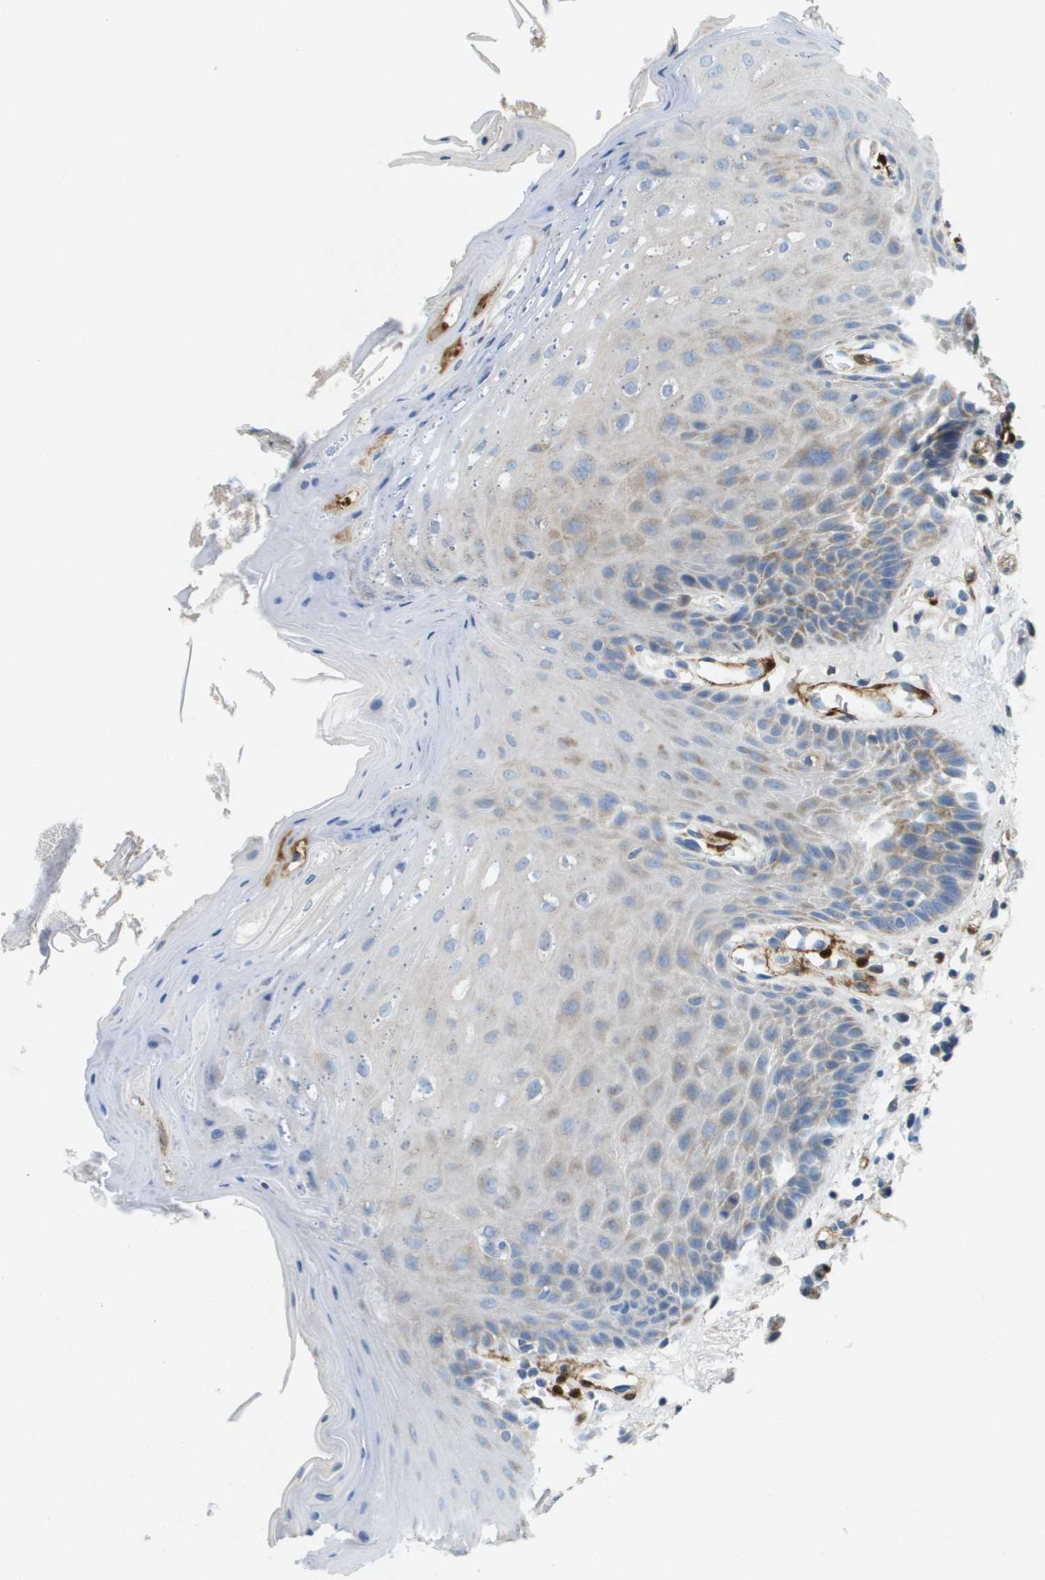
{"staining": {"intensity": "weak", "quantity": "<25%", "location": "cytoplasmic/membranous"}, "tissue": "oral mucosa", "cell_type": "Squamous epithelial cells", "image_type": "normal", "snomed": [{"axis": "morphology", "description": "Normal tissue, NOS"}, {"axis": "morphology", "description": "Squamous cell carcinoma, NOS"}, {"axis": "topography", "description": "Oral tissue"}, {"axis": "topography", "description": "Head-Neck"}], "caption": "IHC of normal oral mucosa exhibits no staining in squamous epithelial cells.", "gene": "CYGB", "patient": {"sex": "male", "age": 71}}